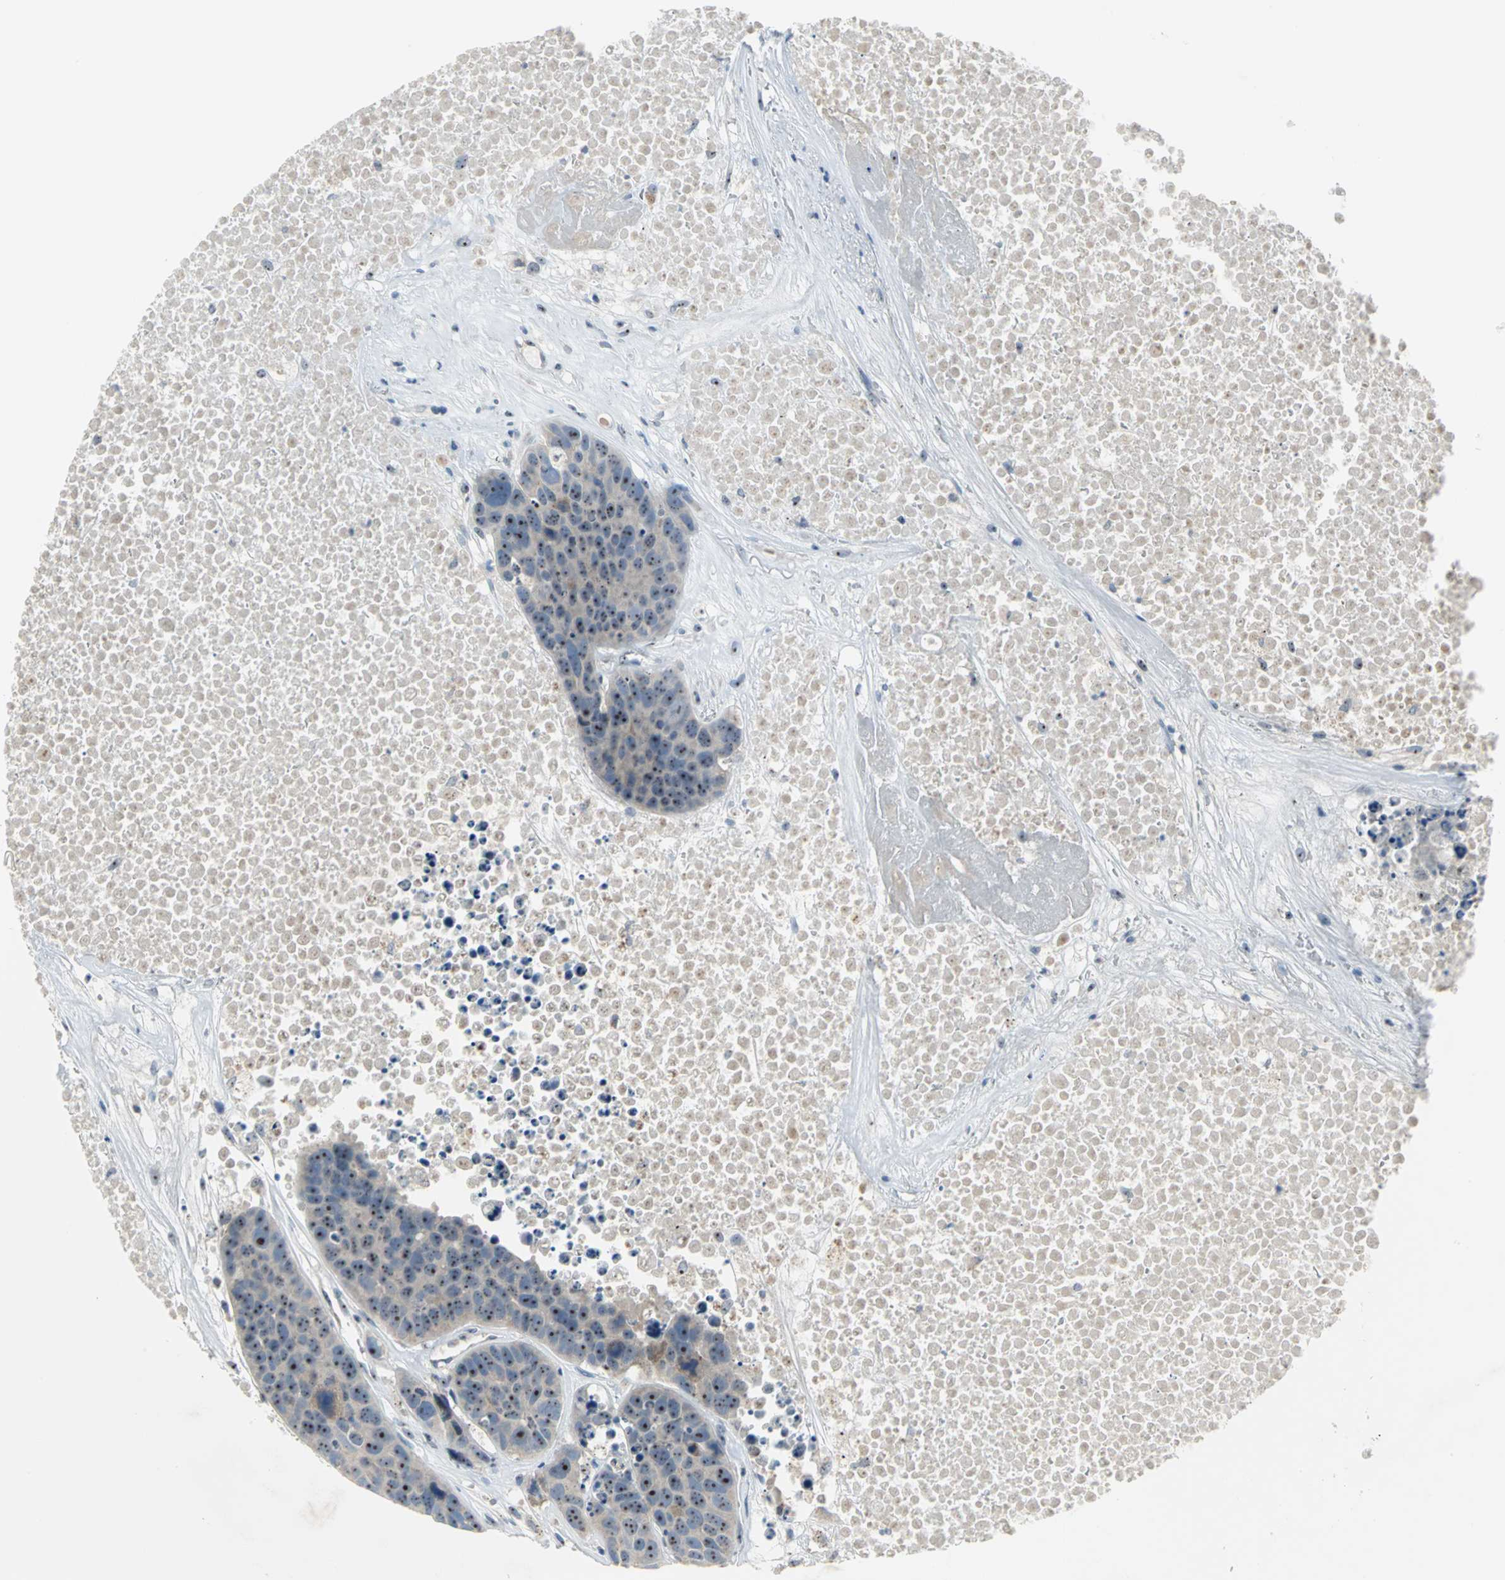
{"staining": {"intensity": "strong", "quantity": ">75%", "location": "nuclear"}, "tissue": "carcinoid", "cell_type": "Tumor cells", "image_type": "cancer", "snomed": [{"axis": "morphology", "description": "Carcinoid, malignant, NOS"}, {"axis": "topography", "description": "Lung"}], "caption": "Strong nuclear expression for a protein is present in approximately >75% of tumor cells of carcinoid (malignant) using immunohistochemistry (IHC).", "gene": "MYBBP1A", "patient": {"sex": "male", "age": 60}}